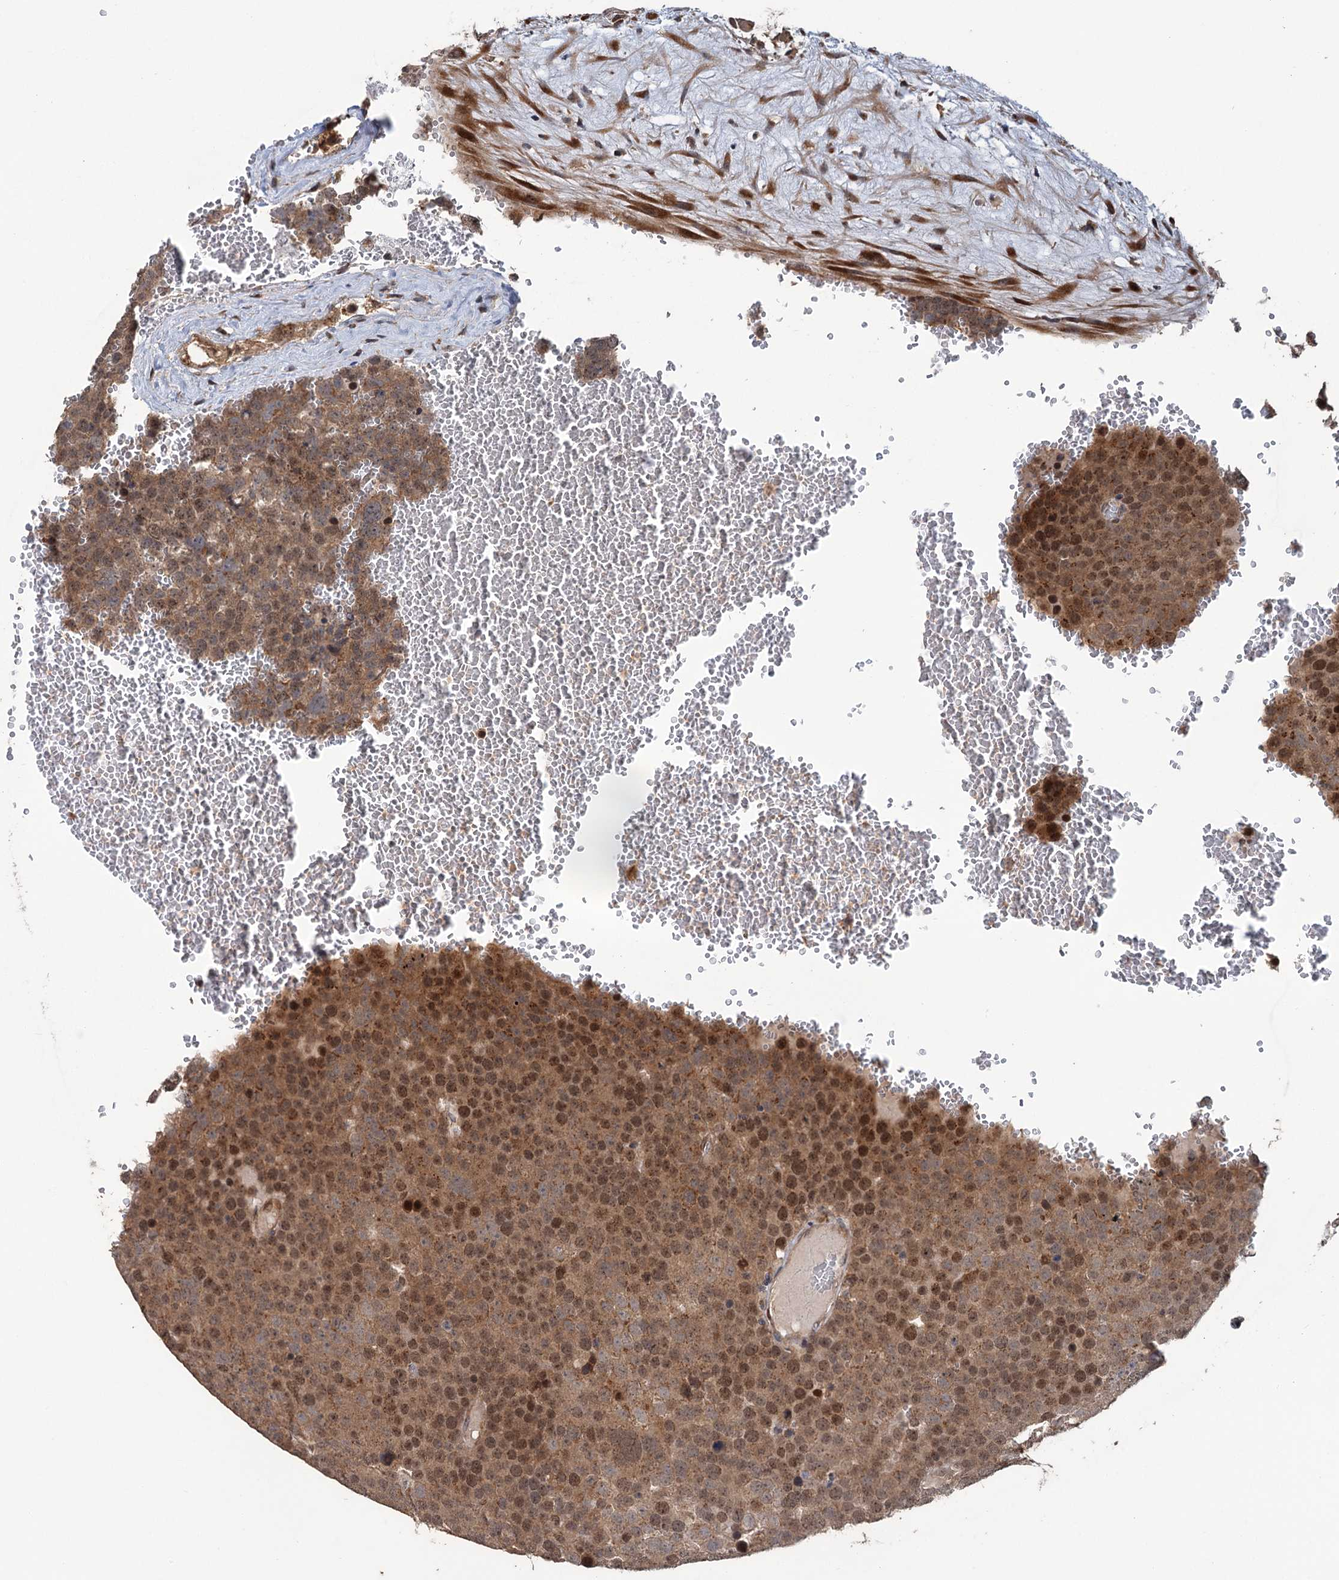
{"staining": {"intensity": "moderate", "quantity": ">75%", "location": "cytoplasmic/membranous,nuclear"}, "tissue": "testis cancer", "cell_type": "Tumor cells", "image_type": "cancer", "snomed": [{"axis": "morphology", "description": "Seminoma, NOS"}, {"axis": "topography", "description": "Testis"}], "caption": "Seminoma (testis) tissue demonstrates moderate cytoplasmic/membranous and nuclear positivity in approximately >75% of tumor cells, visualized by immunohistochemistry.", "gene": "KANSL2", "patient": {"sex": "male", "age": 71}}